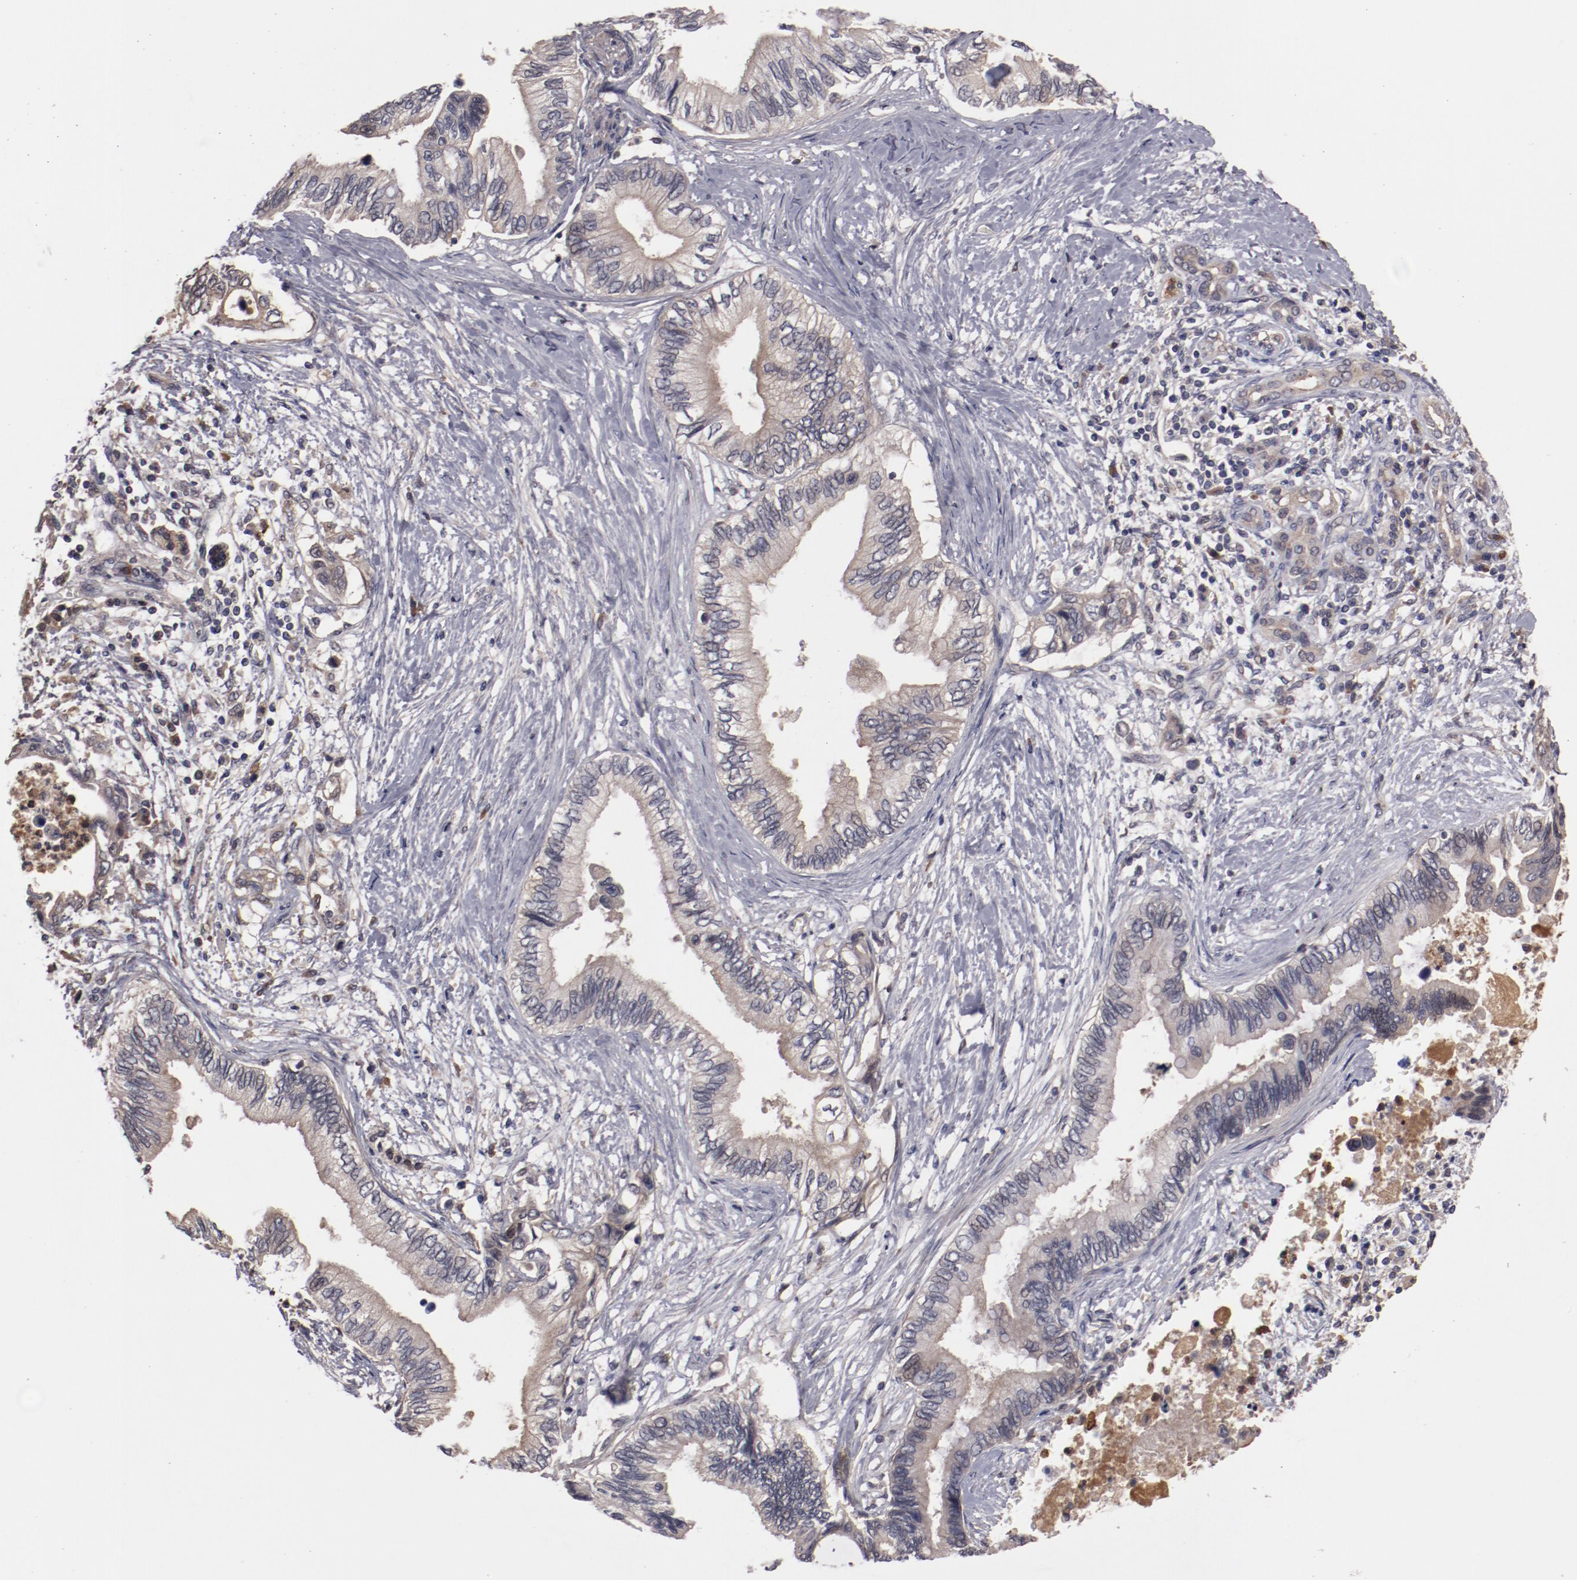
{"staining": {"intensity": "weak", "quantity": "25%-75%", "location": "cytoplasmic/membranous"}, "tissue": "pancreatic cancer", "cell_type": "Tumor cells", "image_type": "cancer", "snomed": [{"axis": "morphology", "description": "Adenocarcinoma, NOS"}, {"axis": "topography", "description": "Pancreas"}], "caption": "Pancreatic cancer tissue demonstrates weak cytoplasmic/membranous staining in about 25%-75% of tumor cells", "gene": "SERPINA7", "patient": {"sex": "female", "age": 66}}